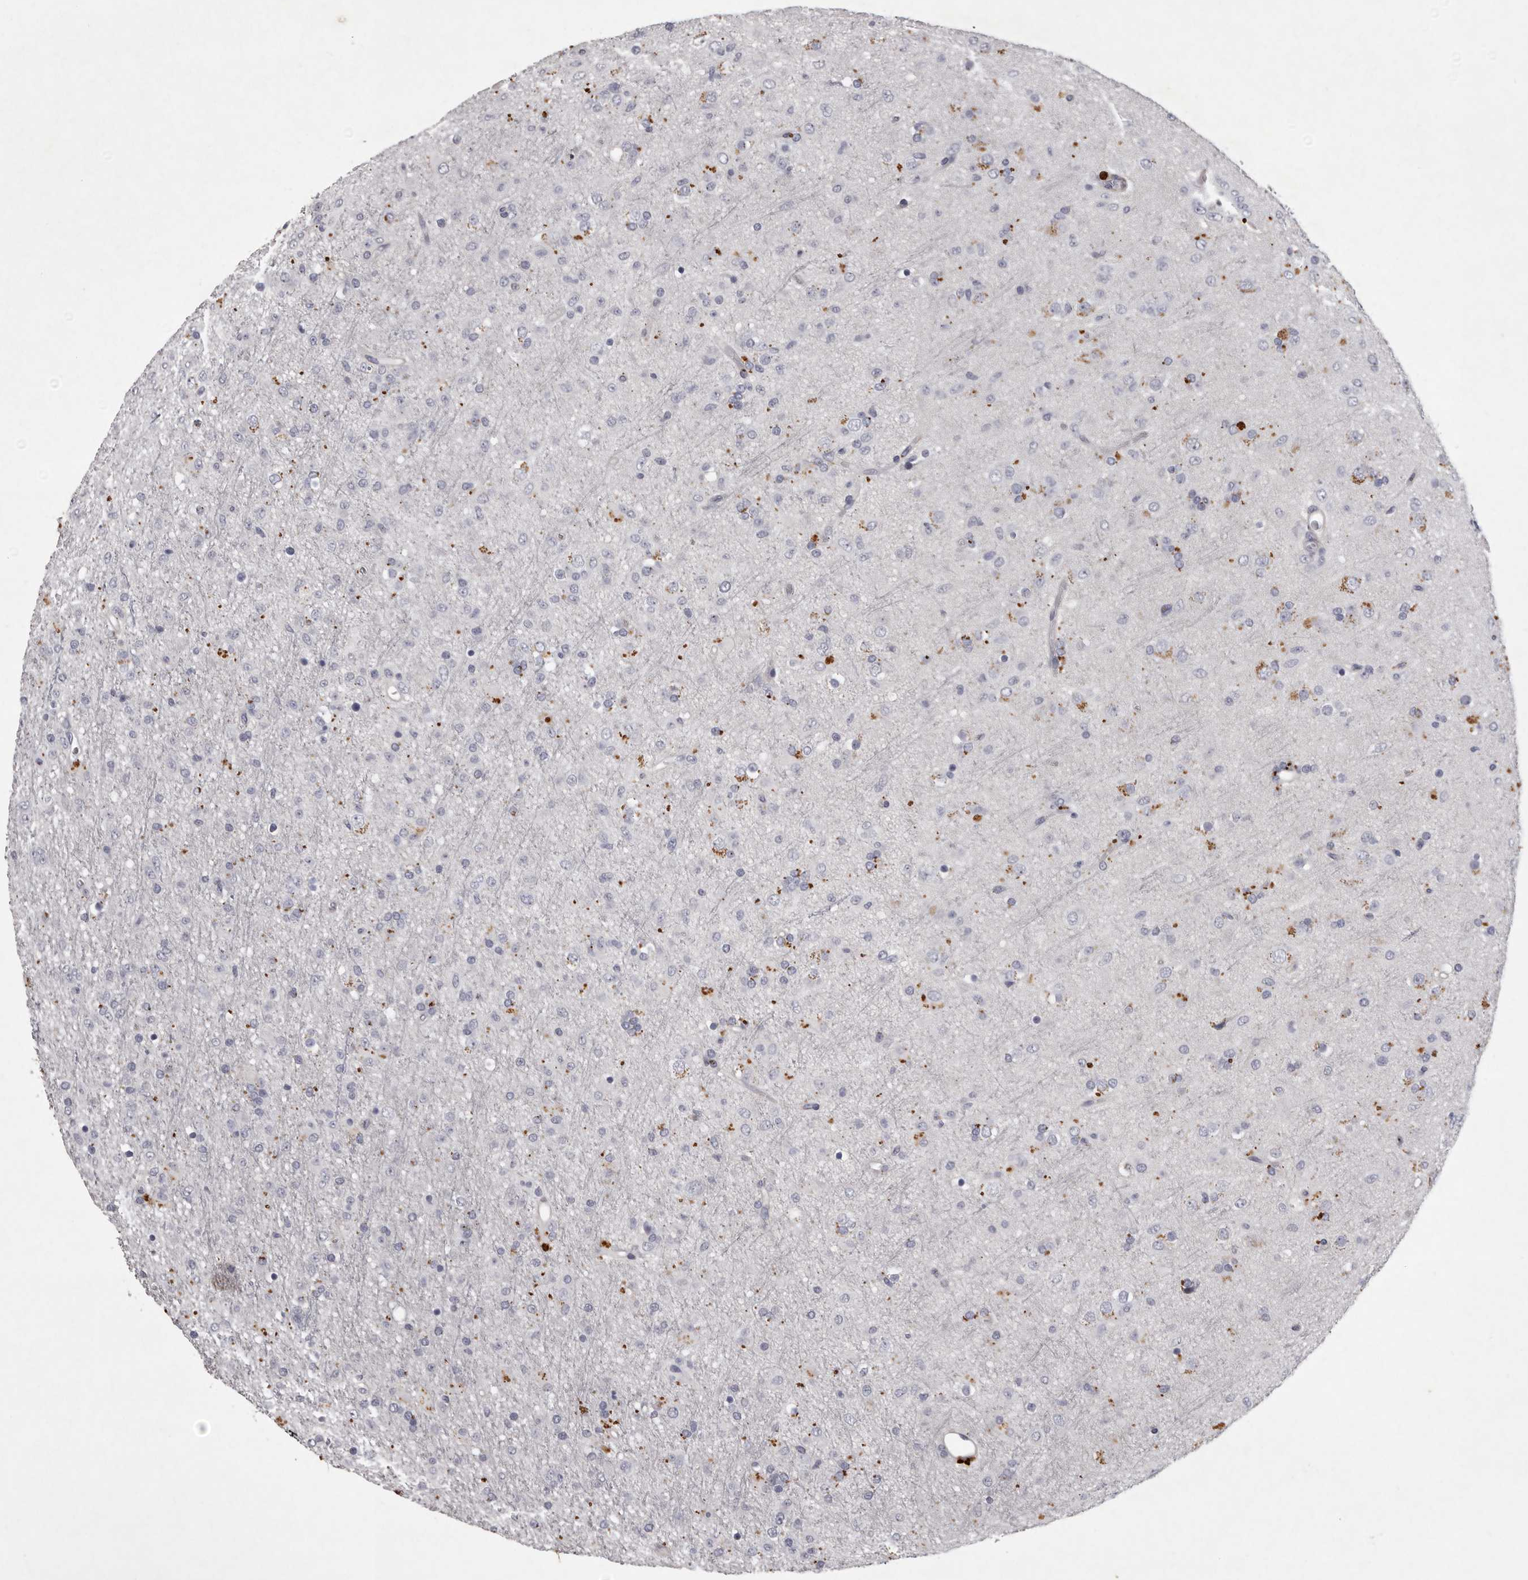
{"staining": {"intensity": "negative", "quantity": "none", "location": "none"}, "tissue": "glioma", "cell_type": "Tumor cells", "image_type": "cancer", "snomed": [{"axis": "morphology", "description": "Glioma, malignant, Low grade"}, {"axis": "topography", "description": "Brain"}], "caption": "Tumor cells are negative for protein expression in human malignant glioma (low-grade).", "gene": "NKAIN4", "patient": {"sex": "male", "age": 65}}